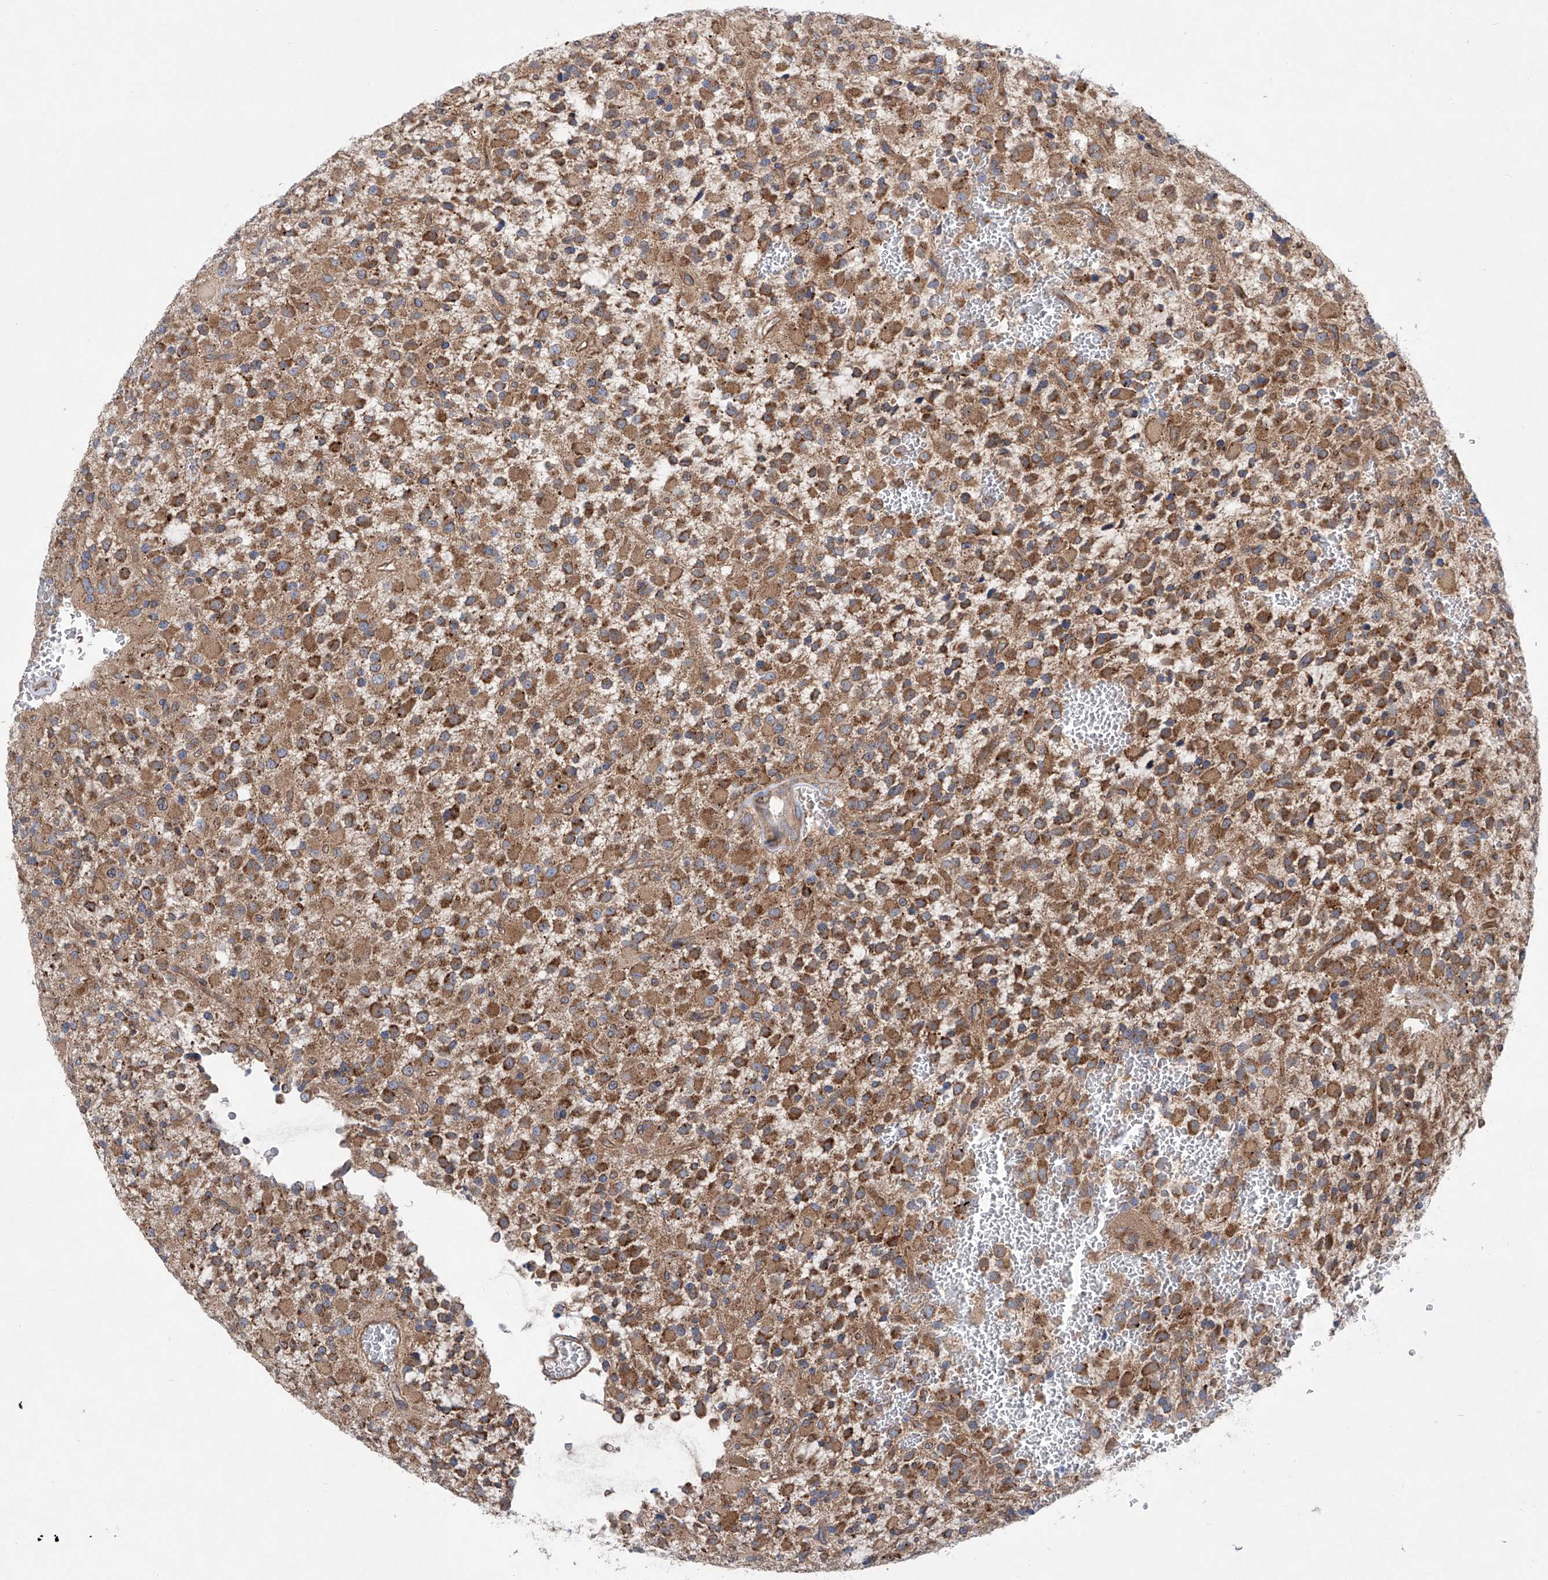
{"staining": {"intensity": "moderate", "quantity": ">75%", "location": "cytoplasmic/membranous"}, "tissue": "glioma", "cell_type": "Tumor cells", "image_type": "cancer", "snomed": [{"axis": "morphology", "description": "Glioma, malignant, High grade"}, {"axis": "topography", "description": "Brain"}], "caption": "A high-resolution micrograph shows IHC staining of malignant glioma (high-grade), which displays moderate cytoplasmic/membranous expression in about >75% of tumor cells.", "gene": "KLC4", "patient": {"sex": "male", "age": 34}}